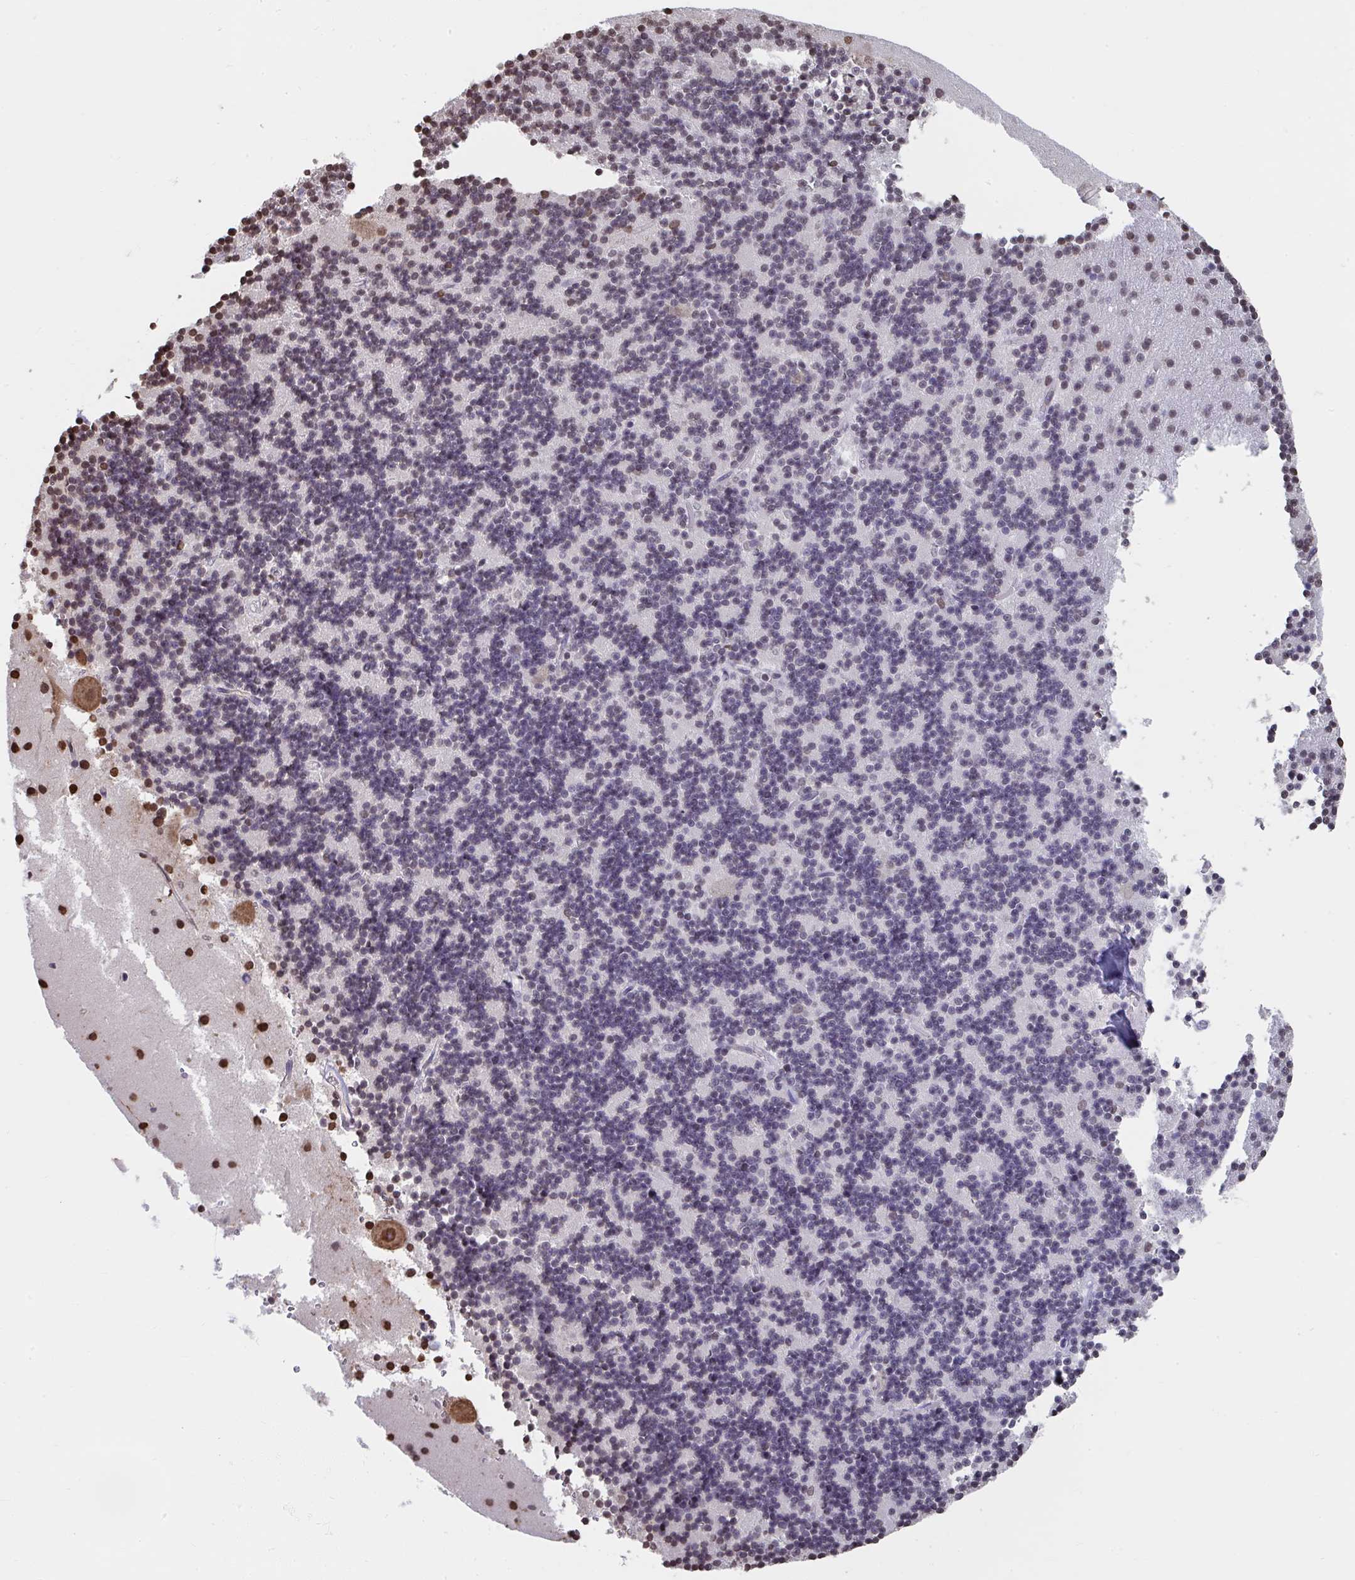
{"staining": {"intensity": "negative", "quantity": "none", "location": "none"}, "tissue": "cerebellum", "cell_type": "Cells in granular layer", "image_type": "normal", "snomed": [{"axis": "morphology", "description": "Normal tissue, NOS"}, {"axis": "topography", "description": "Cerebellum"}], "caption": "DAB (3,3'-diaminobenzidine) immunohistochemical staining of unremarkable cerebellum demonstrates no significant staining in cells in granular layer.", "gene": "SYNCRIP", "patient": {"sex": "male", "age": 54}}